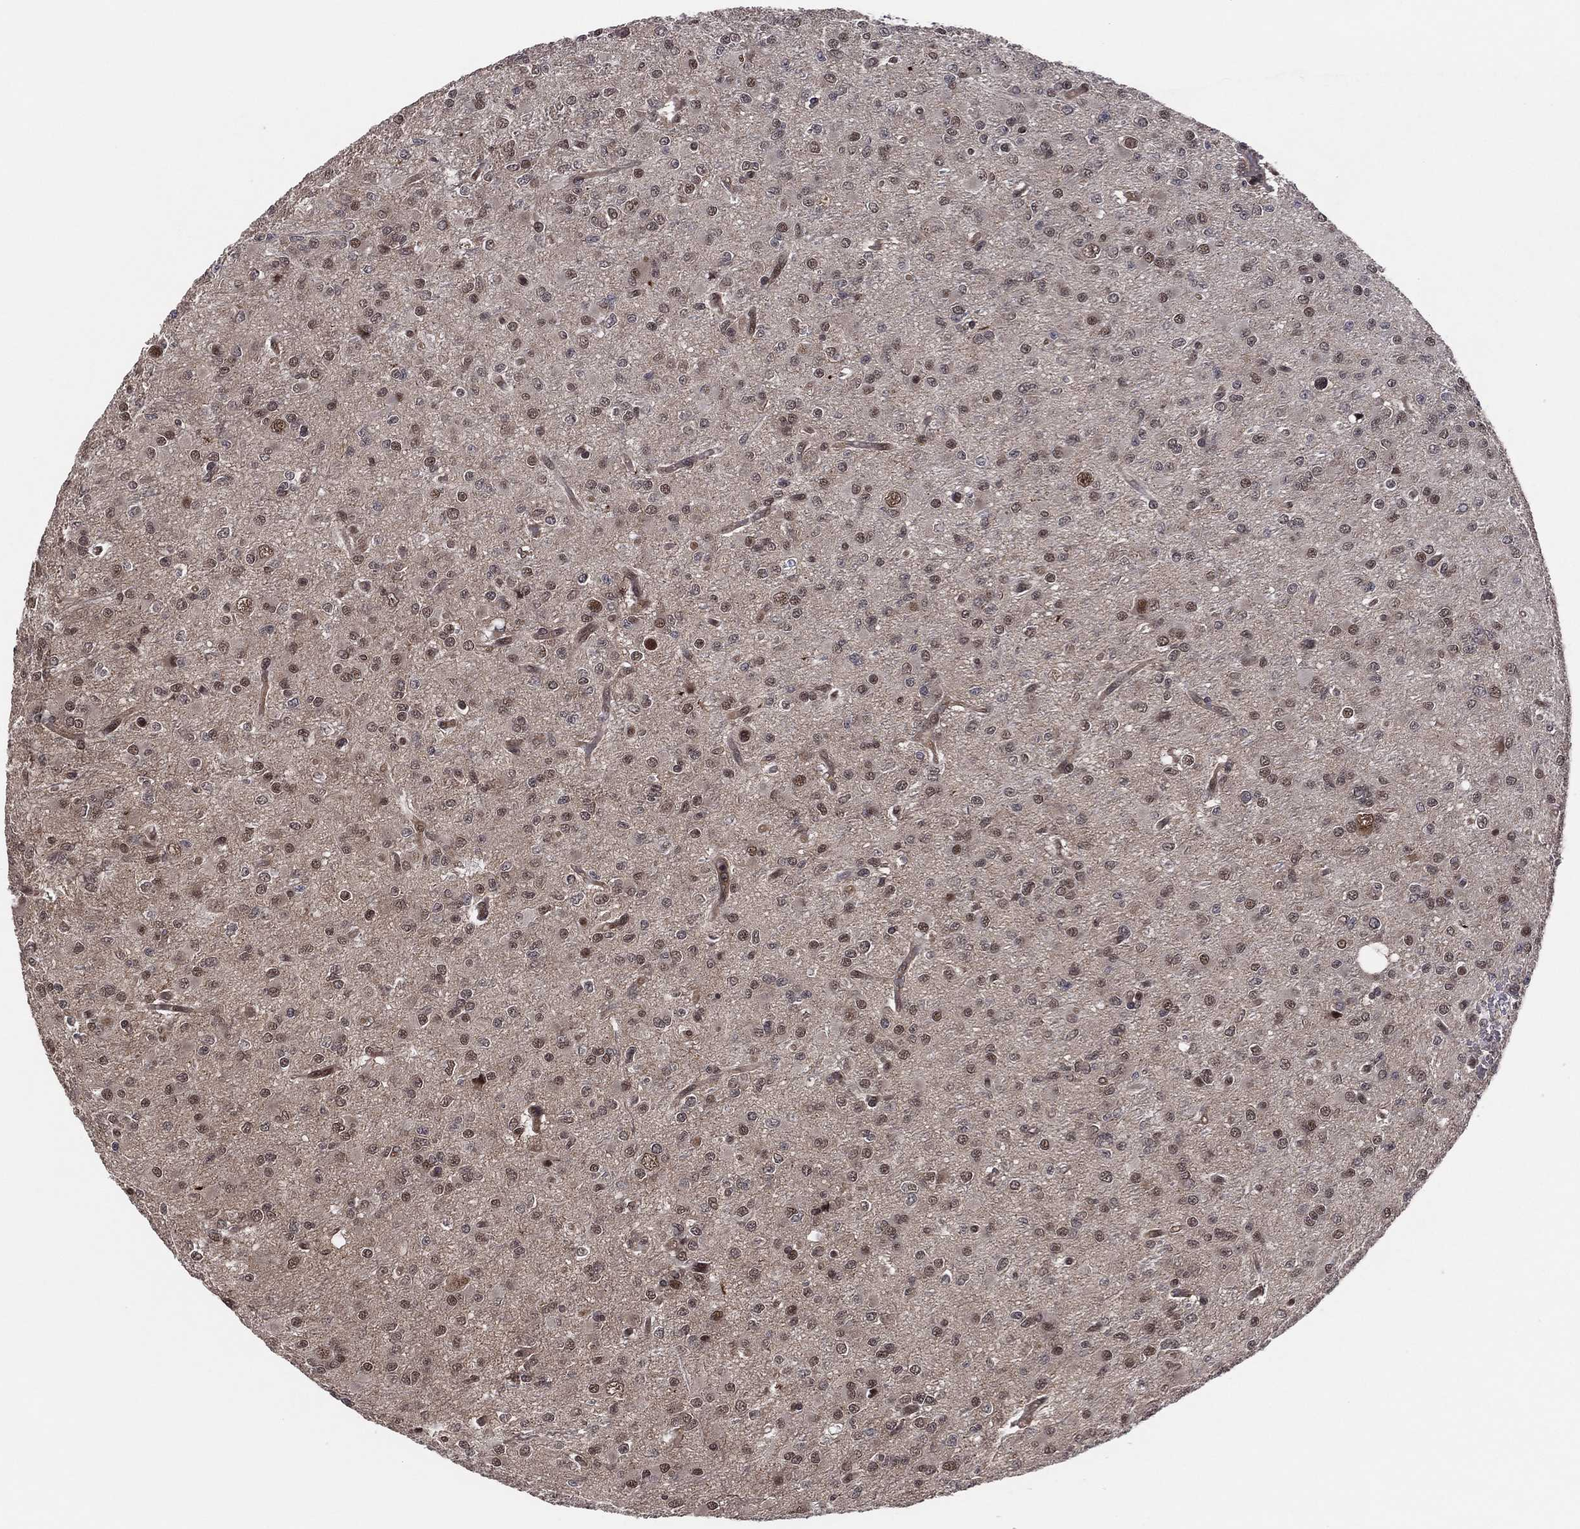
{"staining": {"intensity": "strong", "quantity": "<25%", "location": "nuclear"}, "tissue": "glioma", "cell_type": "Tumor cells", "image_type": "cancer", "snomed": [{"axis": "morphology", "description": "Glioma, malignant, Low grade"}, {"axis": "topography", "description": "Brain"}], "caption": "The immunohistochemical stain shows strong nuclear staining in tumor cells of glioma tissue.", "gene": "ICOSLG", "patient": {"sex": "male", "age": 27}}